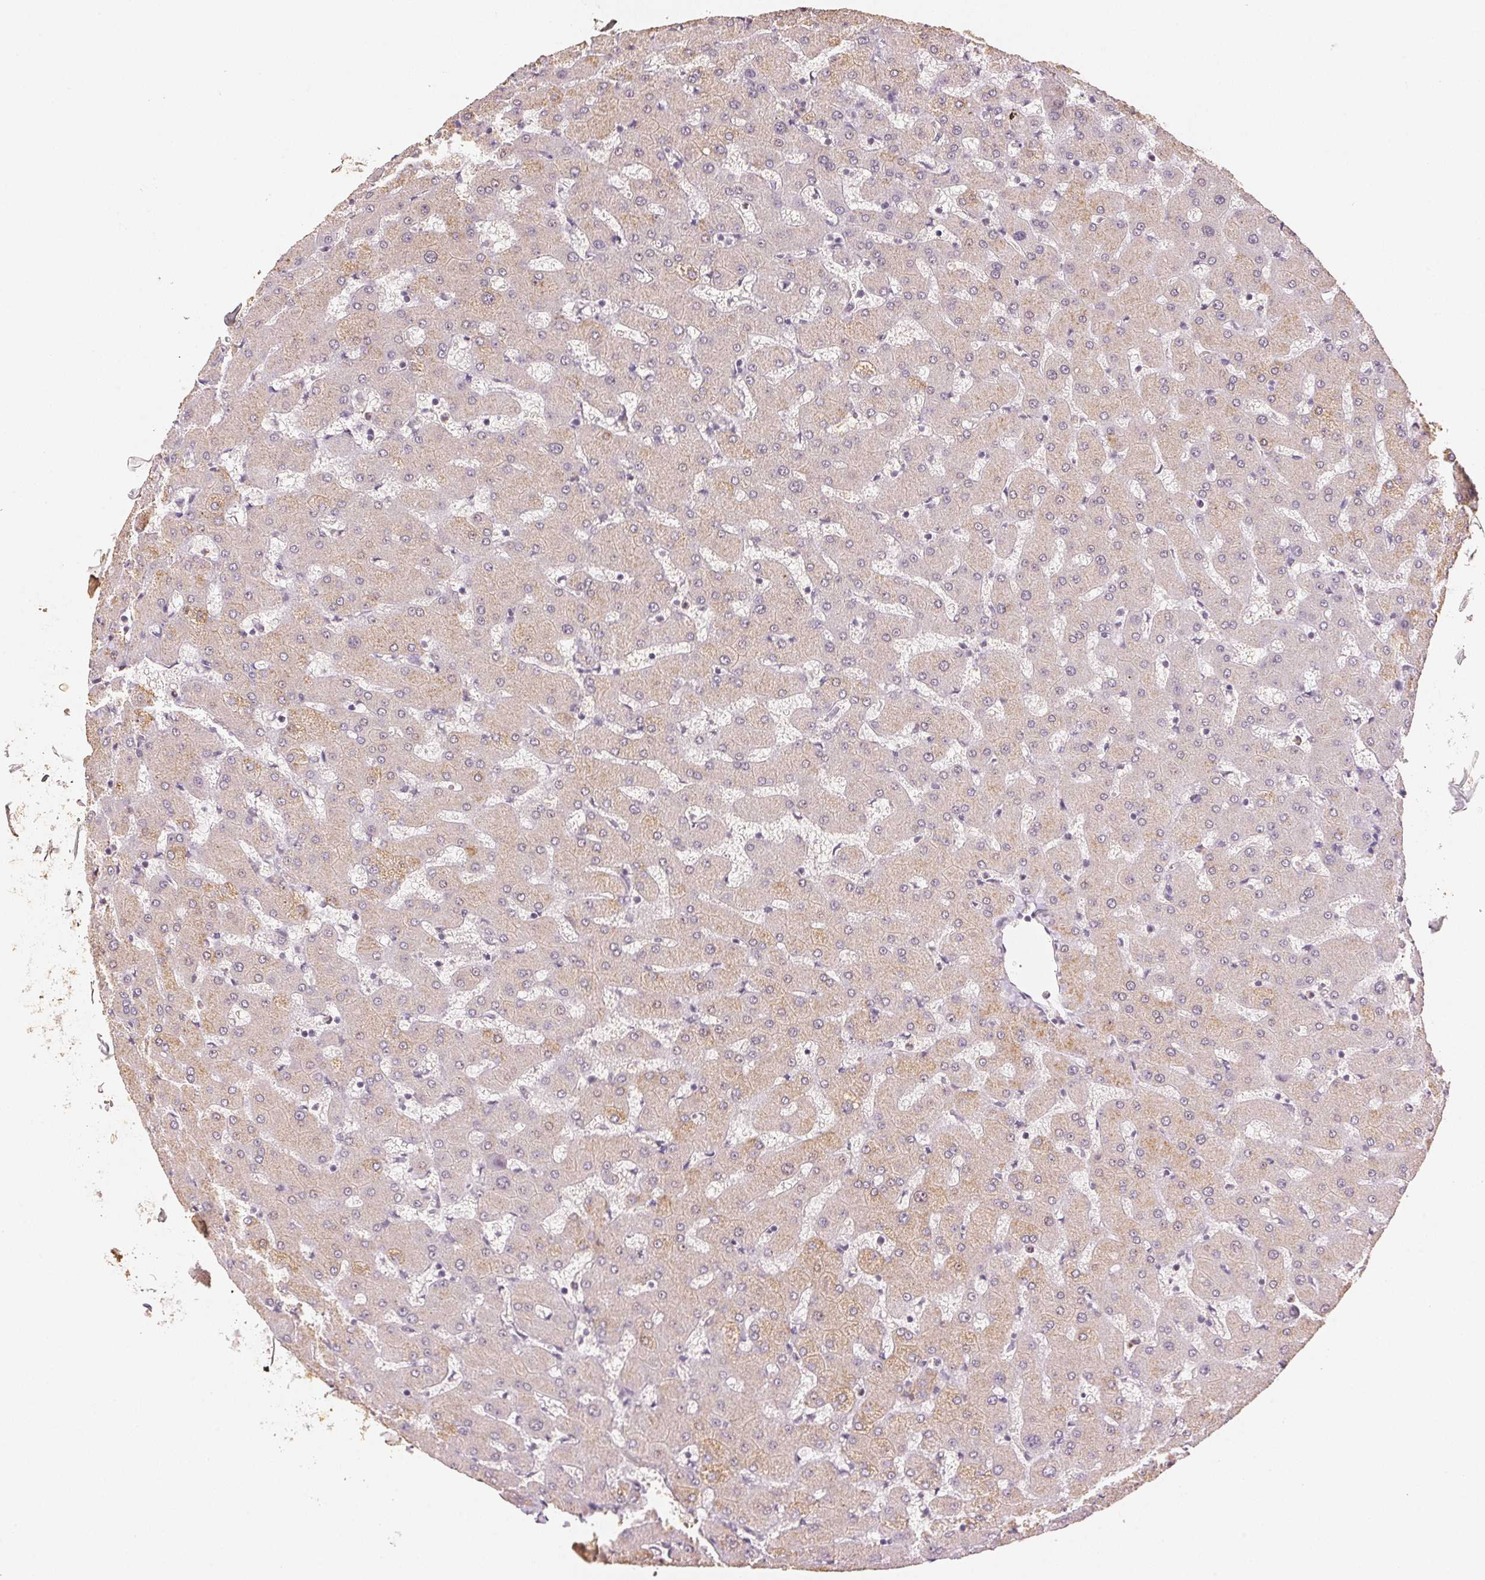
{"staining": {"intensity": "negative", "quantity": "none", "location": "none"}, "tissue": "liver", "cell_type": "Cholangiocytes", "image_type": "normal", "snomed": [{"axis": "morphology", "description": "Normal tissue, NOS"}, {"axis": "topography", "description": "Liver"}], "caption": "Benign liver was stained to show a protein in brown. There is no significant positivity in cholangiocytes. Nuclei are stained in blue.", "gene": "SMTN", "patient": {"sex": "female", "age": 63}}